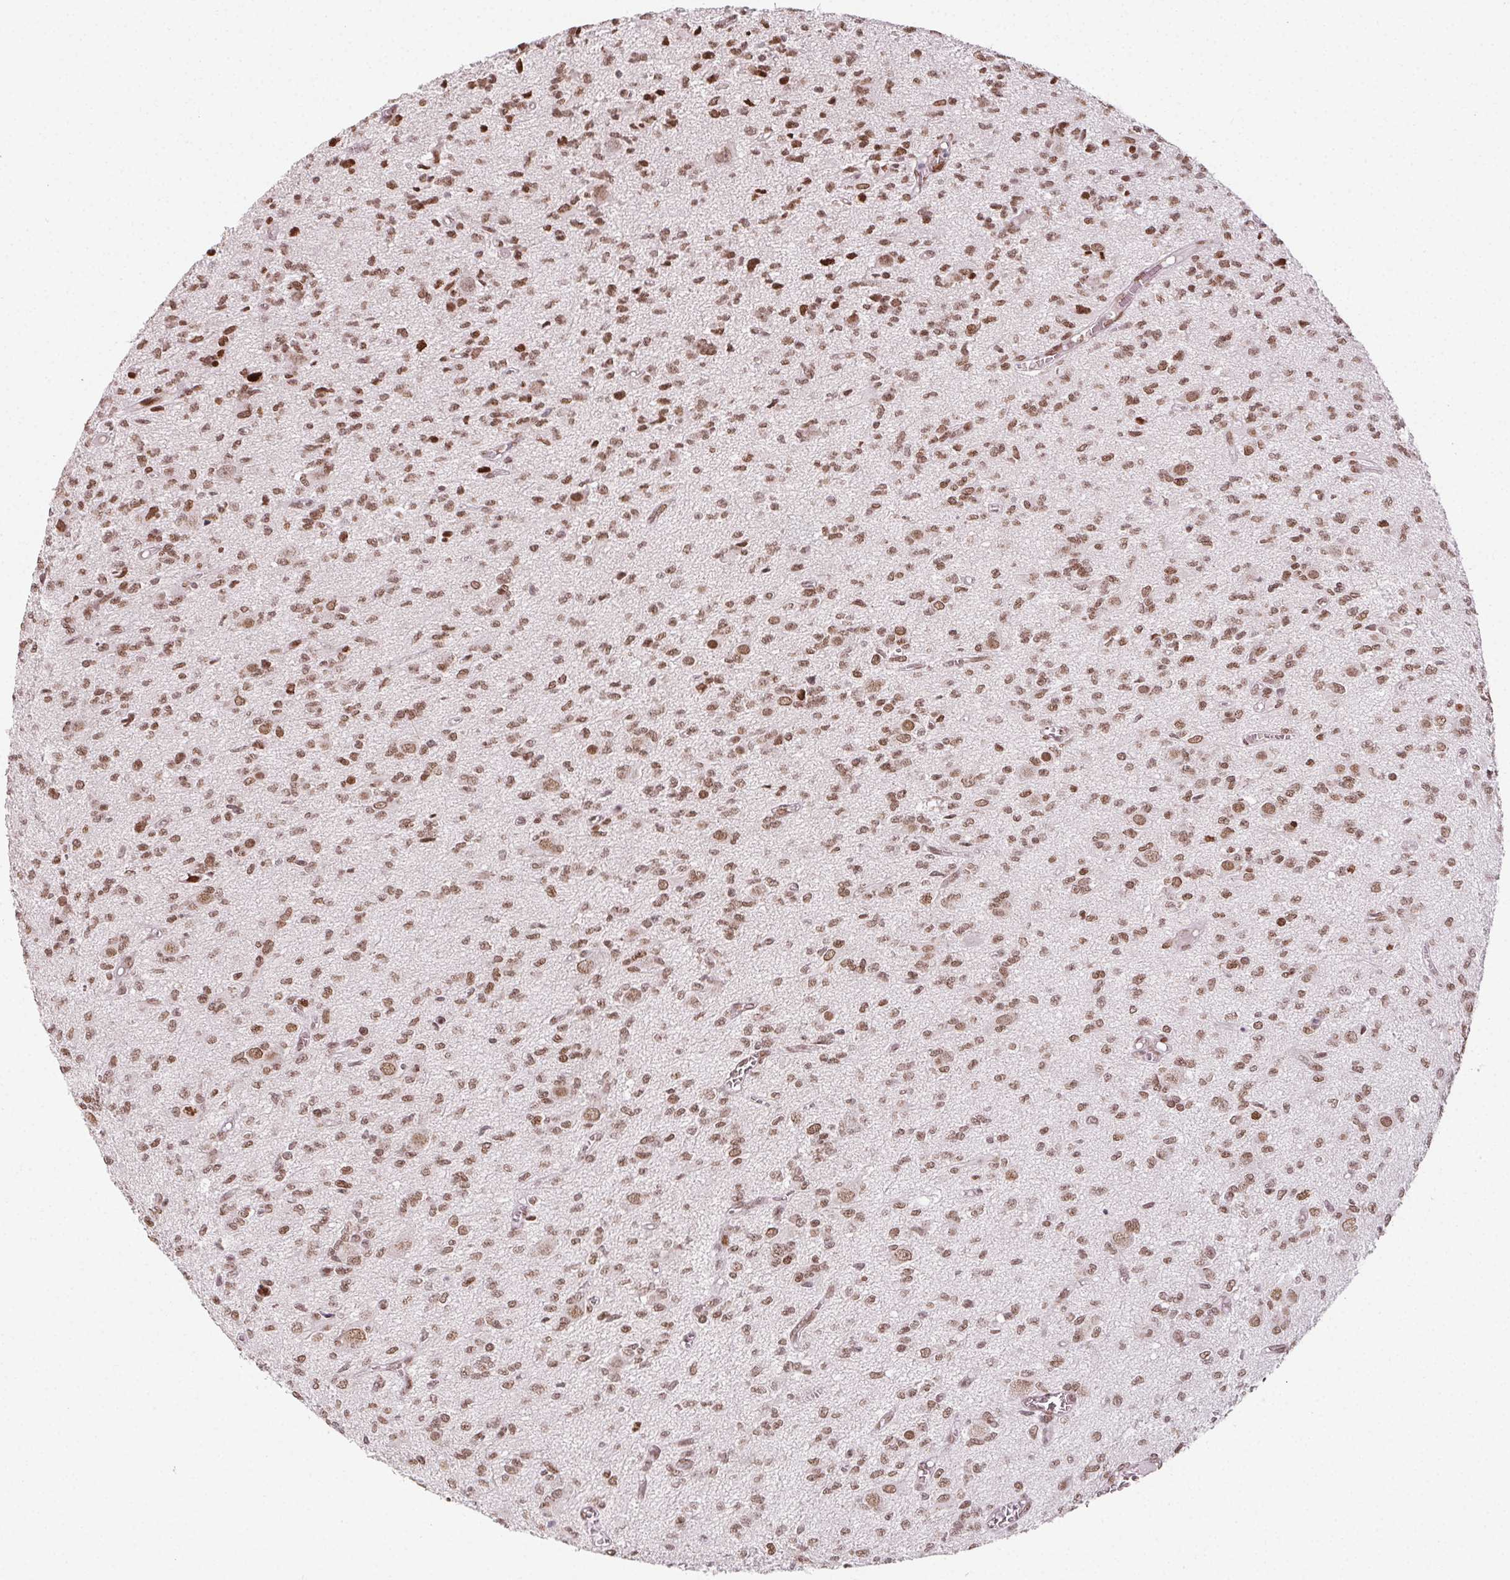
{"staining": {"intensity": "moderate", "quantity": ">75%", "location": "nuclear"}, "tissue": "glioma", "cell_type": "Tumor cells", "image_type": "cancer", "snomed": [{"axis": "morphology", "description": "Glioma, malignant, Low grade"}, {"axis": "topography", "description": "Brain"}], "caption": "IHC of low-grade glioma (malignant) displays medium levels of moderate nuclear expression in approximately >75% of tumor cells.", "gene": "KMT2A", "patient": {"sex": "male", "age": 64}}